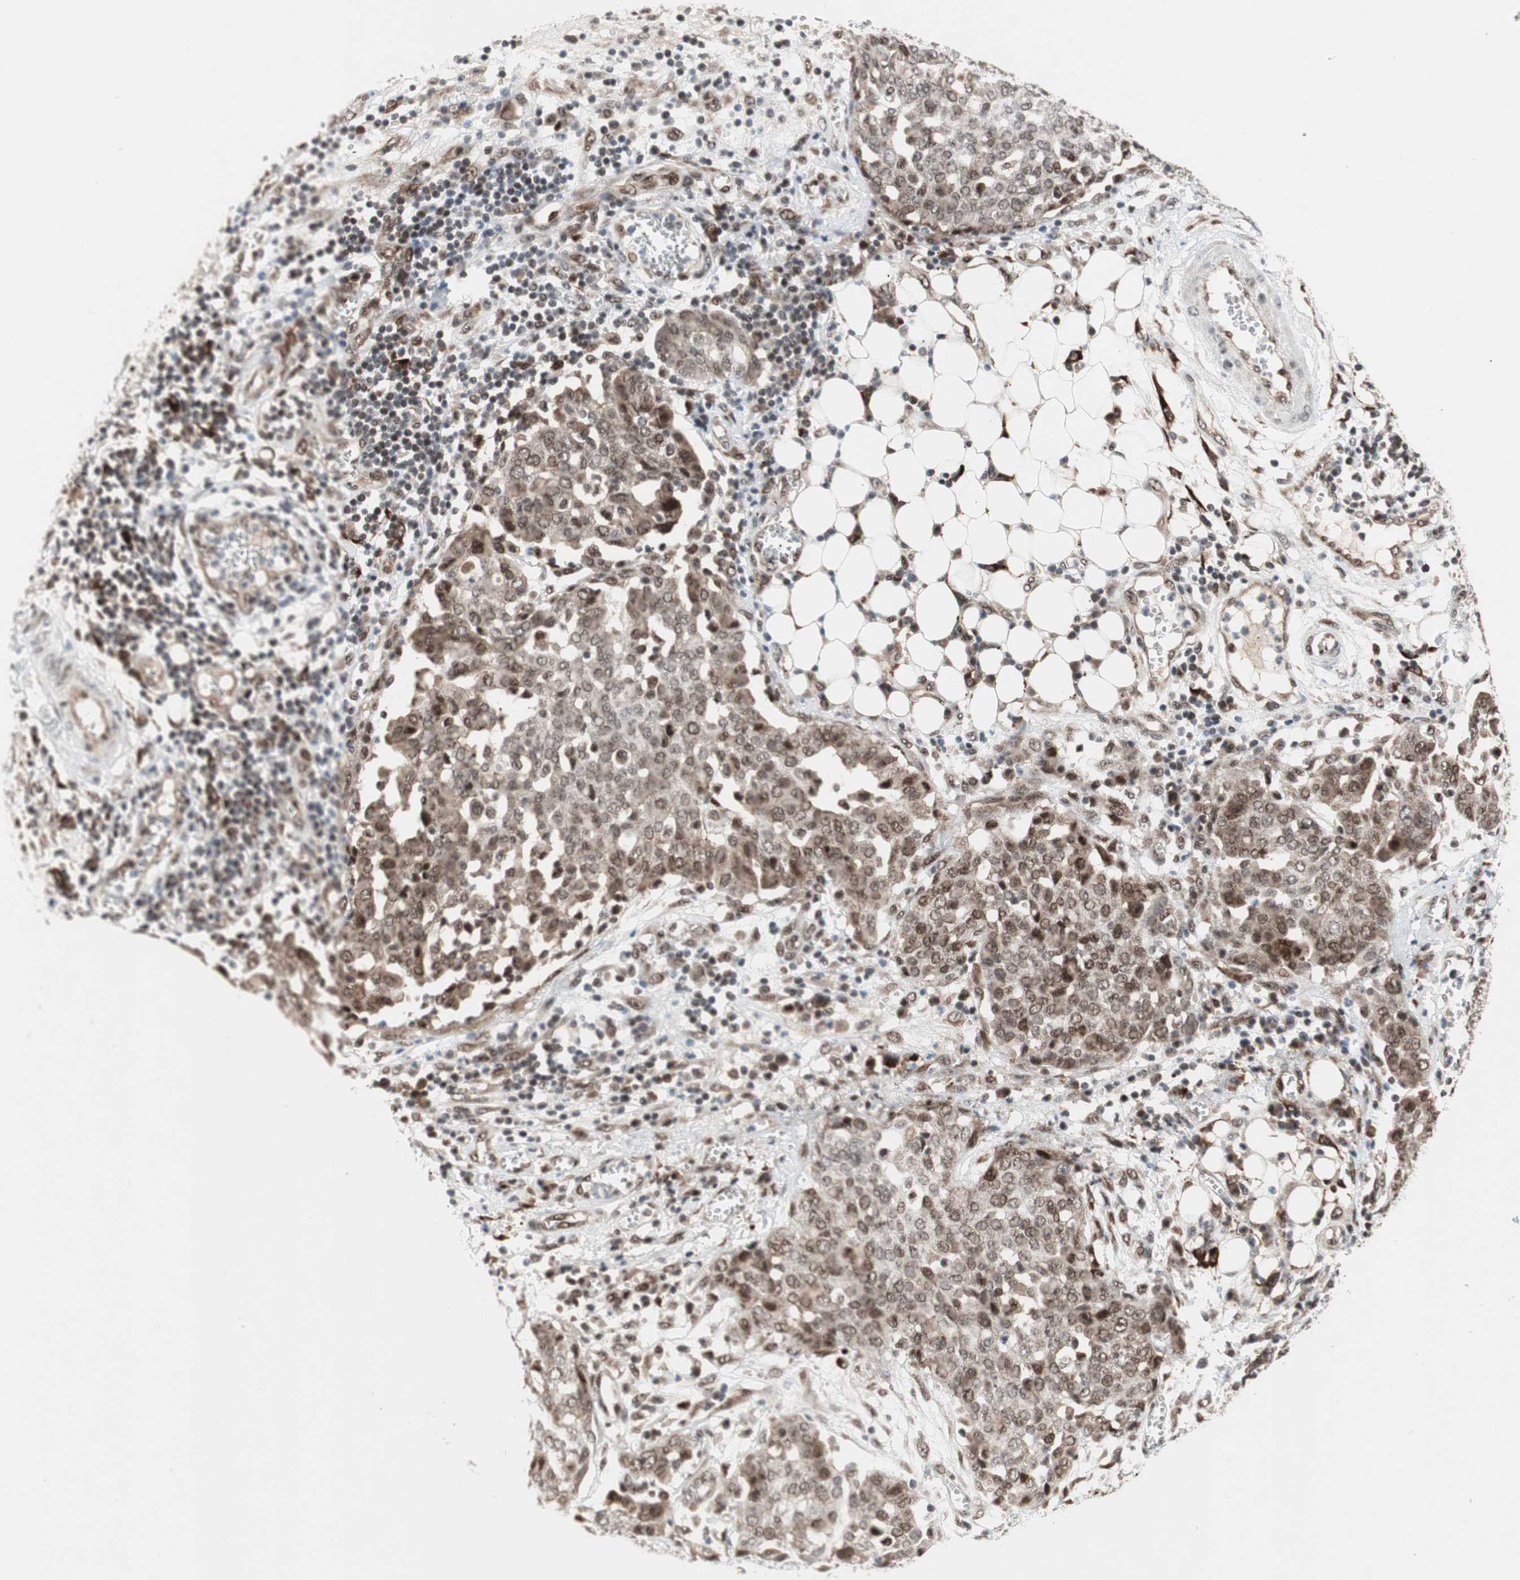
{"staining": {"intensity": "moderate", "quantity": ">75%", "location": "cytoplasmic/membranous,nuclear"}, "tissue": "ovarian cancer", "cell_type": "Tumor cells", "image_type": "cancer", "snomed": [{"axis": "morphology", "description": "Cystadenocarcinoma, serous, NOS"}, {"axis": "topography", "description": "Soft tissue"}, {"axis": "topography", "description": "Ovary"}], "caption": "Immunohistochemistry (DAB) staining of human ovarian cancer shows moderate cytoplasmic/membranous and nuclear protein staining in about >75% of tumor cells.", "gene": "TCF12", "patient": {"sex": "female", "age": 57}}